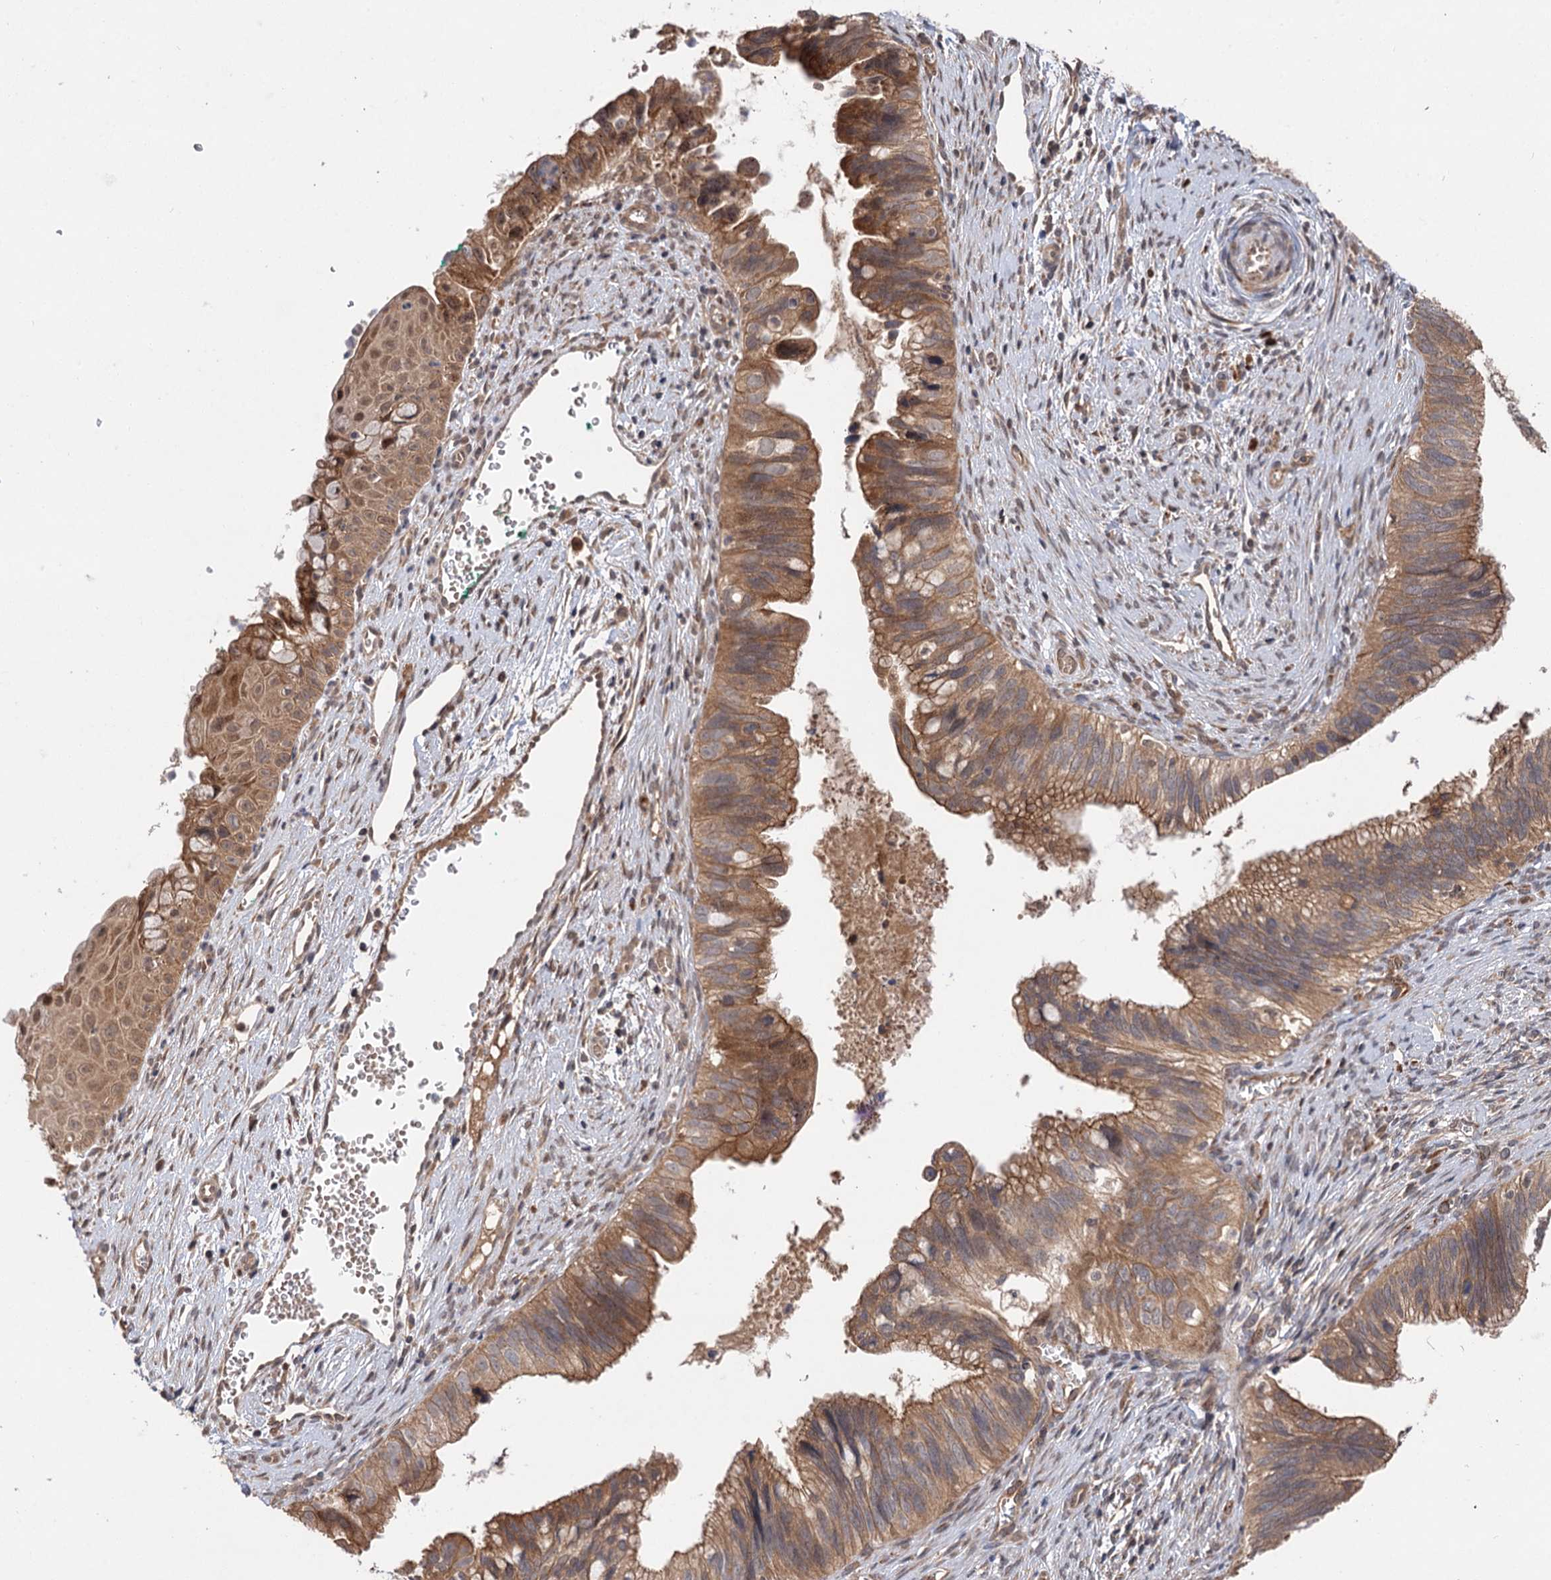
{"staining": {"intensity": "moderate", "quantity": ">75%", "location": "cytoplasmic/membranous"}, "tissue": "cervical cancer", "cell_type": "Tumor cells", "image_type": "cancer", "snomed": [{"axis": "morphology", "description": "Adenocarcinoma, NOS"}, {"axis": "topography", "description": "Cervix"}], "caption": "Protein staining displays moderate cytoplasmic/membranous positivity in approximately >75% of tumor cells in adenocarcinoma (cervical). (brown staining indicates protein expression, while blue staining denotes nuclei).", "gene": "FBXW8", "patient": {"sex": "female", "age": 42}}